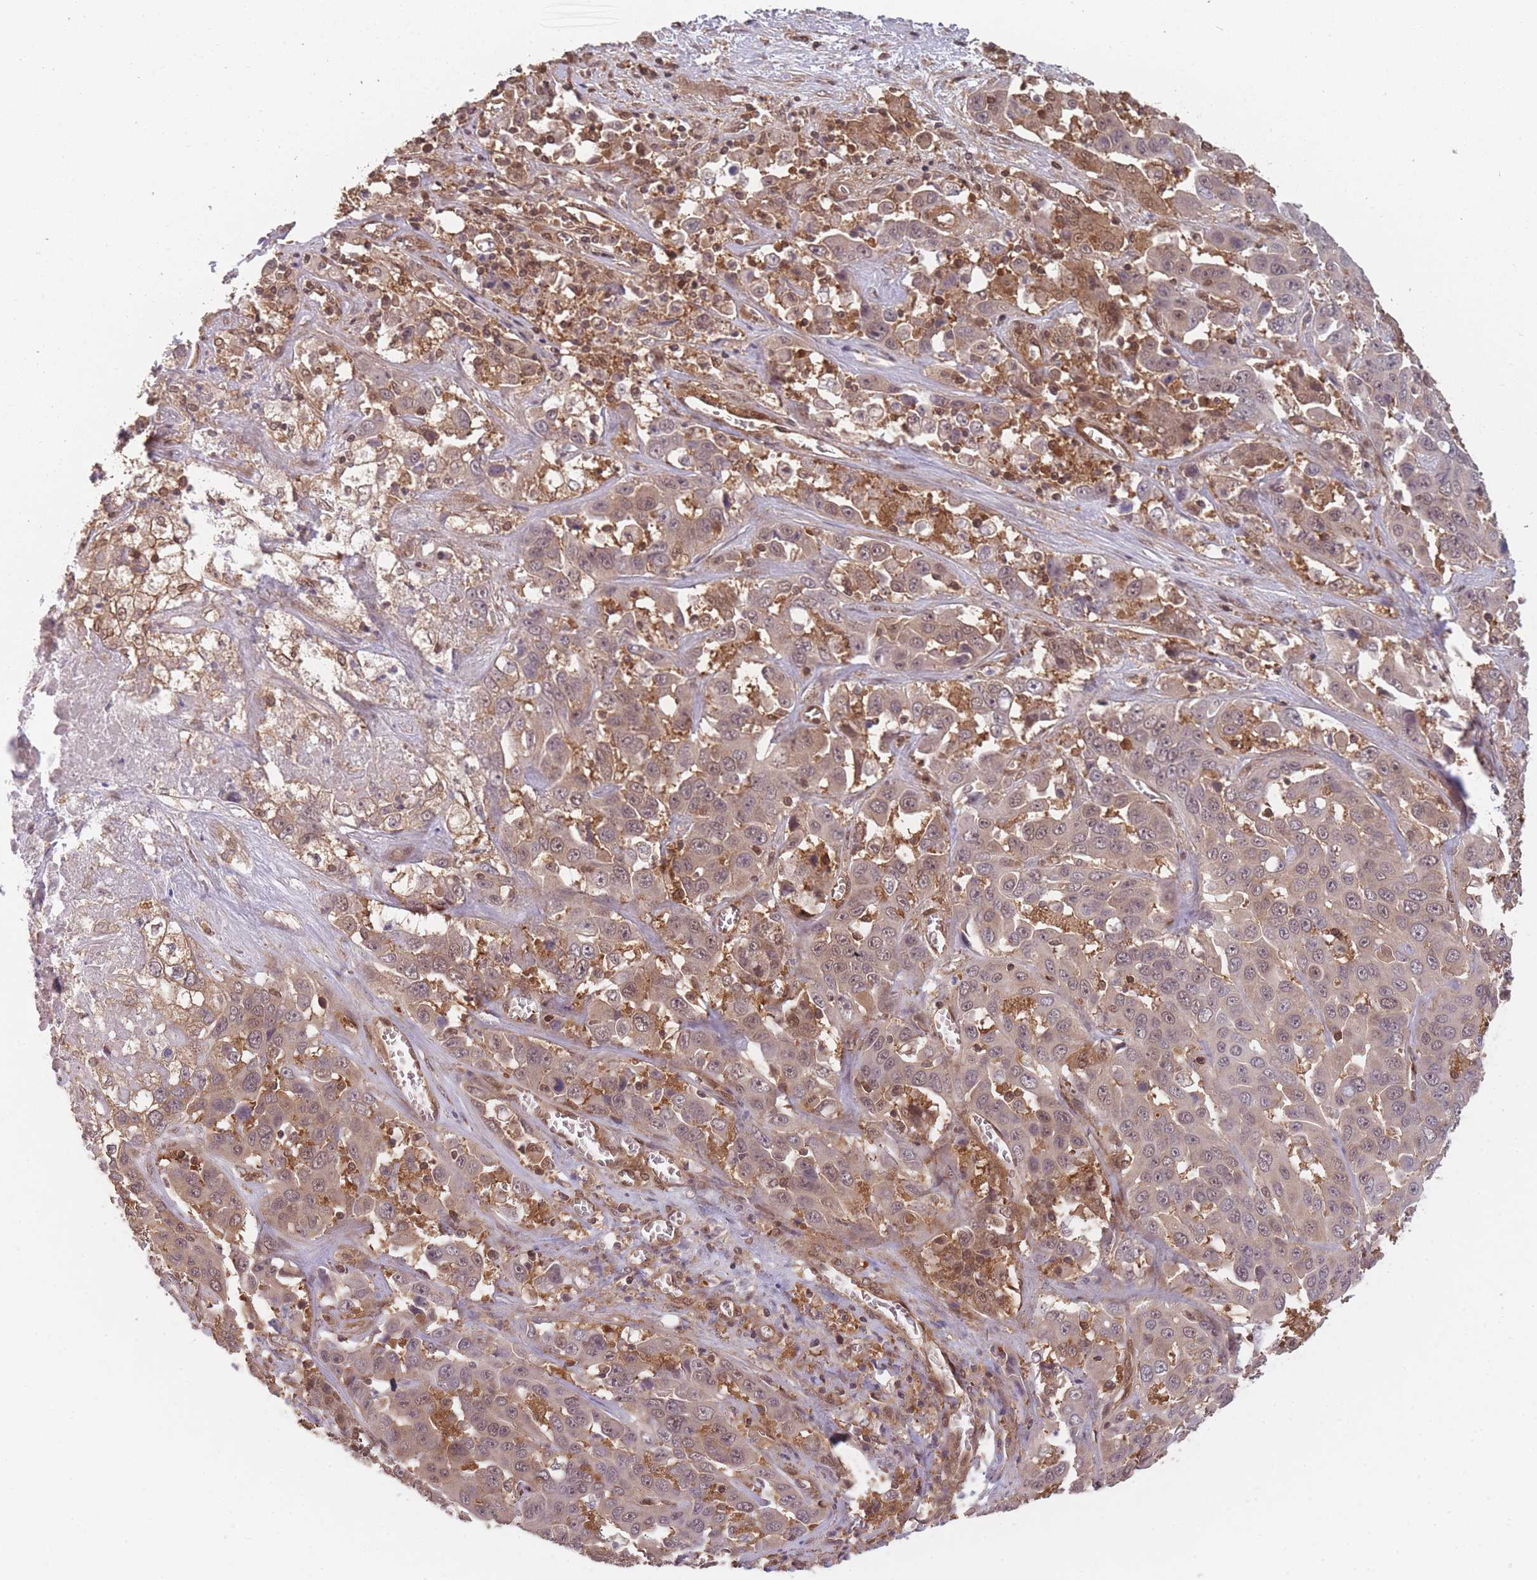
{"staining": {"intensity": "weak", "quantity": "25%-75%", "location": "nuclear"}, "tissue": "liver cancer", "cell_type": "Tumor cells", "image_type": "cancer", "snomed": [{"axis": "morphology", "description": "Cholangiocarcinoma"}, {"axis": "topography", "description": "Liver"}], "caption": "IHC of human cholangiocarcinoma (liver) shows low levels of weak nuclear expression in about 25%-75% of tumor cells. (IHC, brightfield microscopy, high magnification).", "gene": "PPP6R3", "patient": {"sex": "female", "age": 52}}